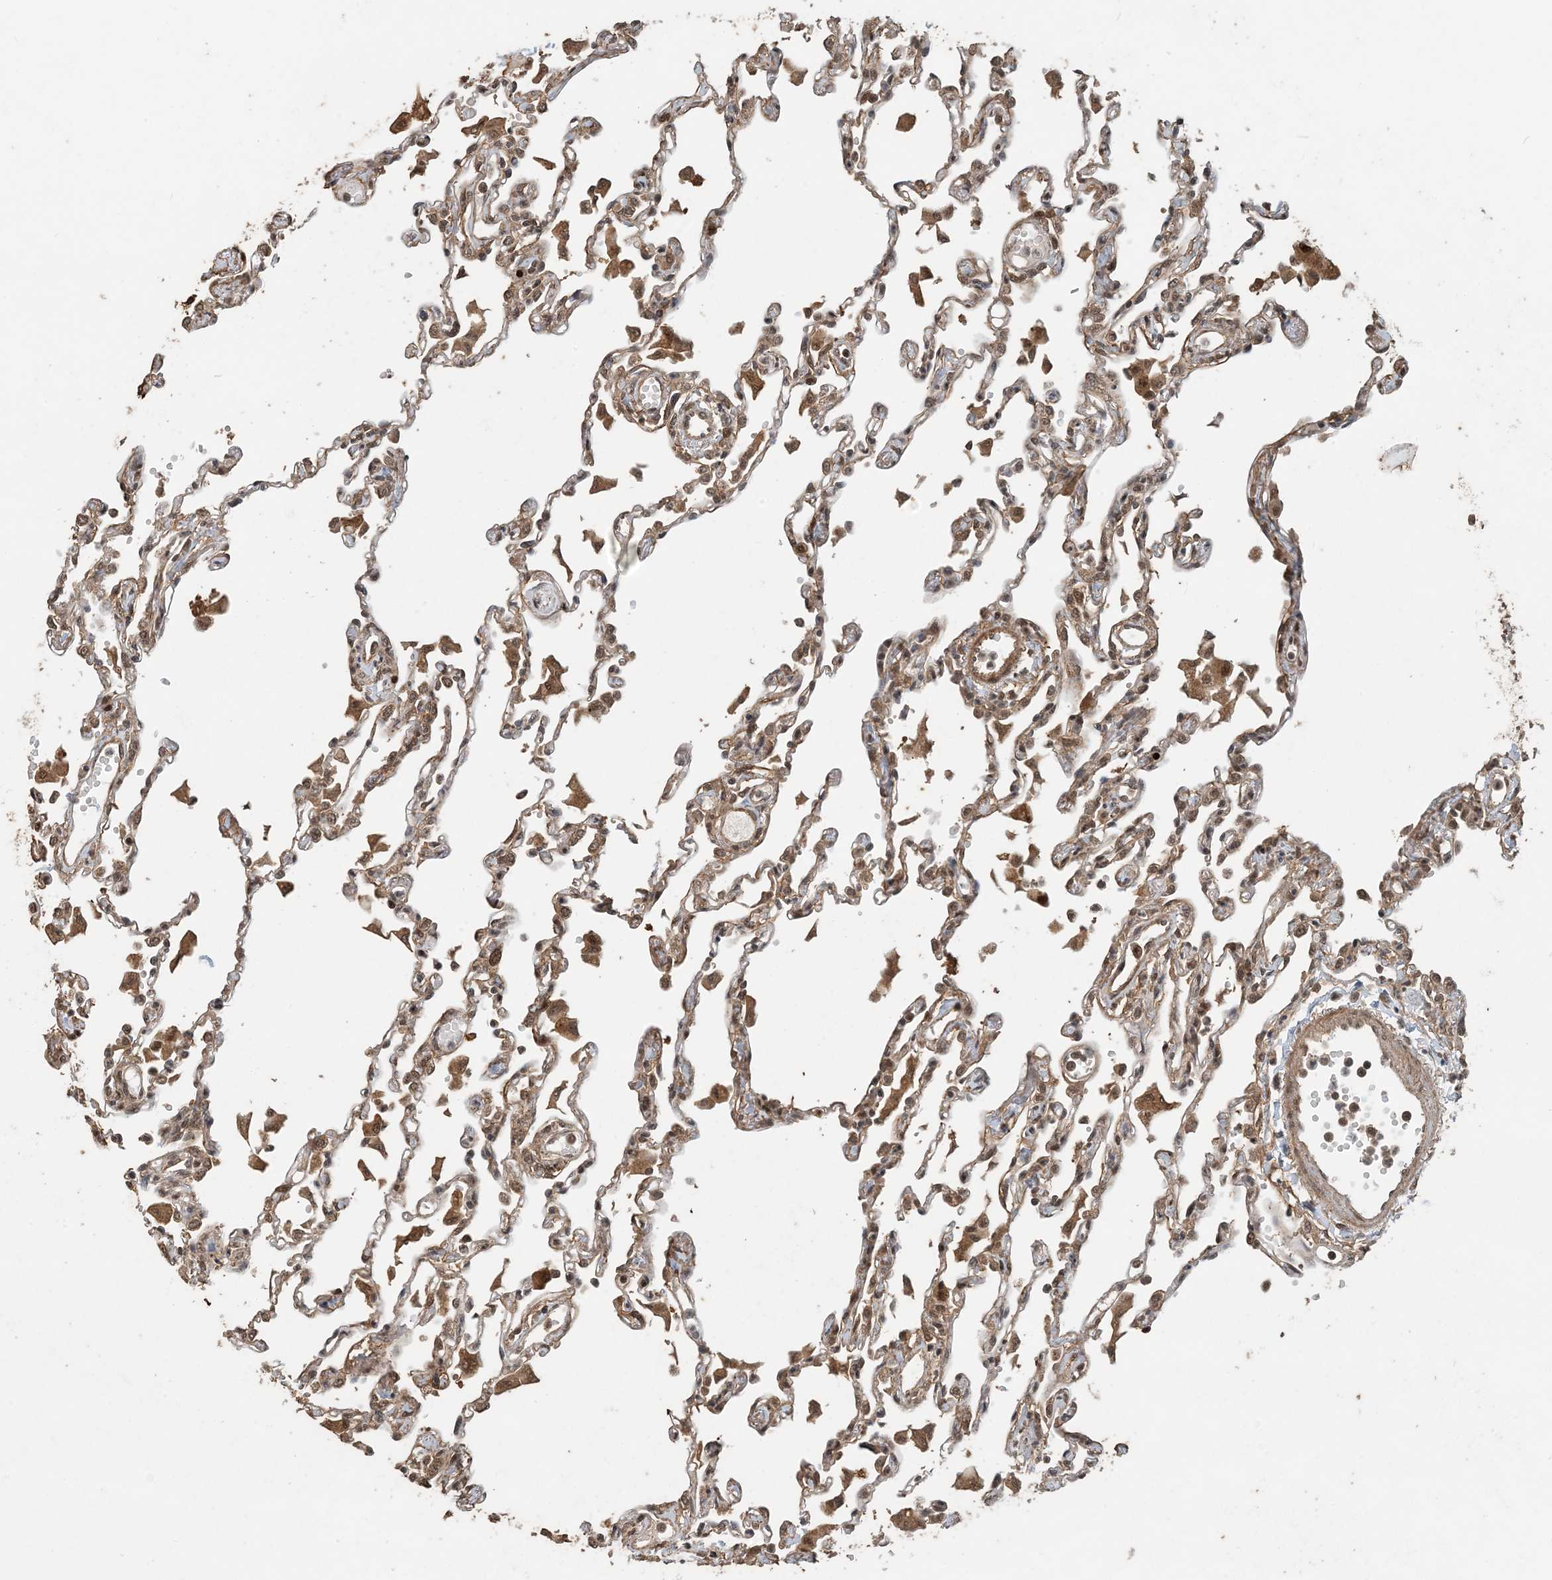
{"staining": {"intensity": "moderate", "quantity": "25%-75%", "location": "cytoplasmic/membranous,nuclear"}, "tissue": "lung", "cell_type": "Alveolar cells", "image_type": "normal", "snomed": [{"axis": "morphology", "description": "Normal tissue, NOS"}, {"axis": "topography", "description": "Bronchus"}, {"axis": "topography", "description": "Lung"}], "caption": "The micrograph demonstrates immunohistochemical staining of unremarkable lung. There is moderate cytoplasmic/membranous,nuclear staining is appreciated in about 25%-75% of alveolar cells. (Stains: DAB in brown, nuclei in blue, Microscopy: brightfield microscopy at high magnification).", "gene": "ATP13A2", "patient": {"sex": "female", "age": 49}}